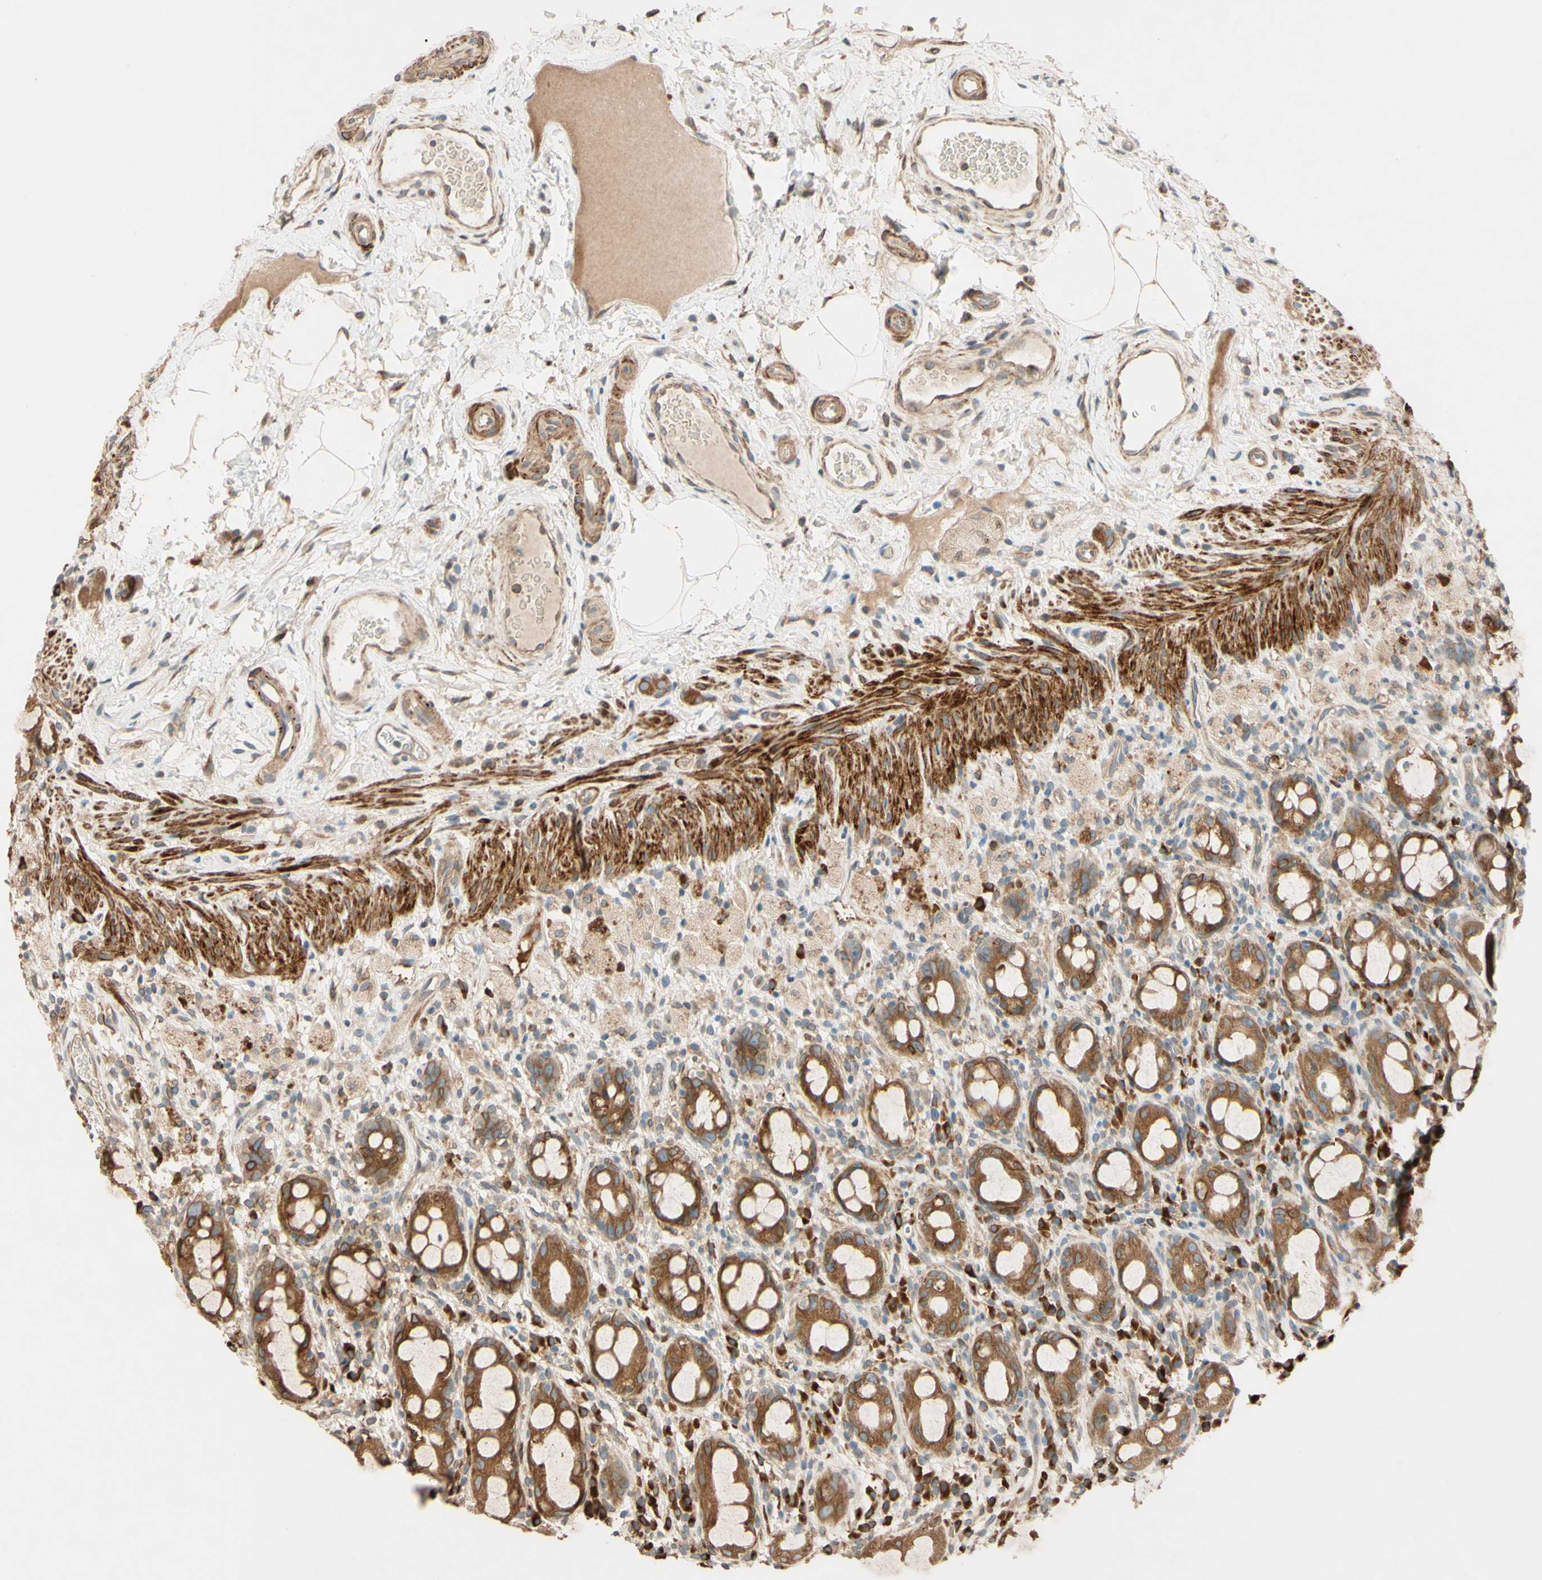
{"staining": {"intensity": "moderate", "quantity": ">75%", "location": "cytoplasmic/membranous"}, "tissue": "rectum", "cell_type": "Glandular cells", "image_type": "normal", "snomed": [{"axis": "morphology", "description": "Normal tissue, NOS"}, {"axis": "topography", "description": "Rectum"}], "caption": "Immunohistochemical staining of unremarkable rectum demonstrates medium levels of moderate cytoplasmic/membranous positivity in approximately >75% of glandular cells.", "gene": "PTPRU", "patient": {"sex": "male", "age": 44}}